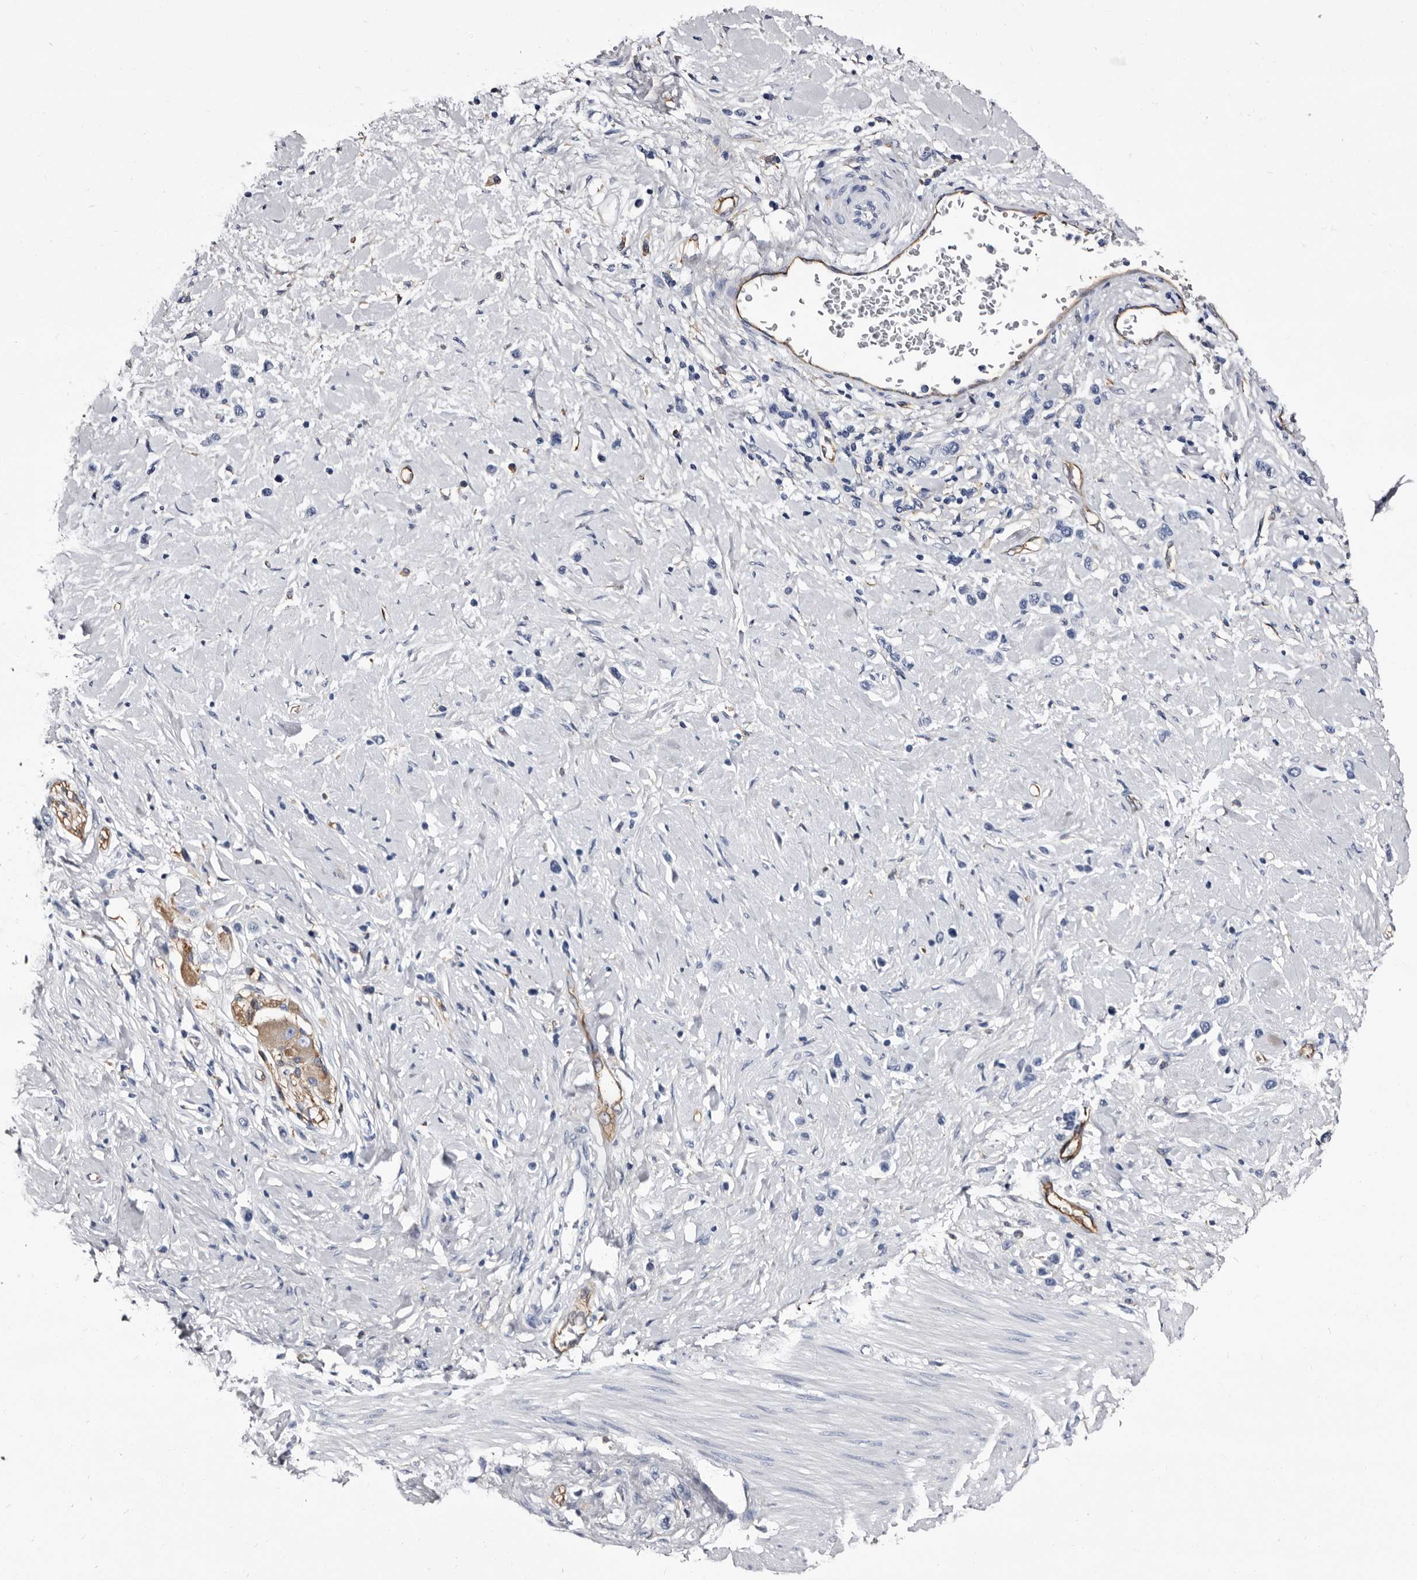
{"staining": {"intensity": "negative", "quantity": "none", "location": "none"}, "tissue": "stomach cancer", "cell_type": "Tumor cells", "image_type": "cancer", "snomed": [{"axis": "morphology", "description": "Adenocarcinoma, NOS"}, {"axis": "topography", "description": "Stomach"}], "caption": "A histopathology image of stomach adenocarcinoma stained for a protein demonstrates no brown staining in tumor cells.", "gene": "EPB41L3", "patient": {"sex": "female", "age": 65}}